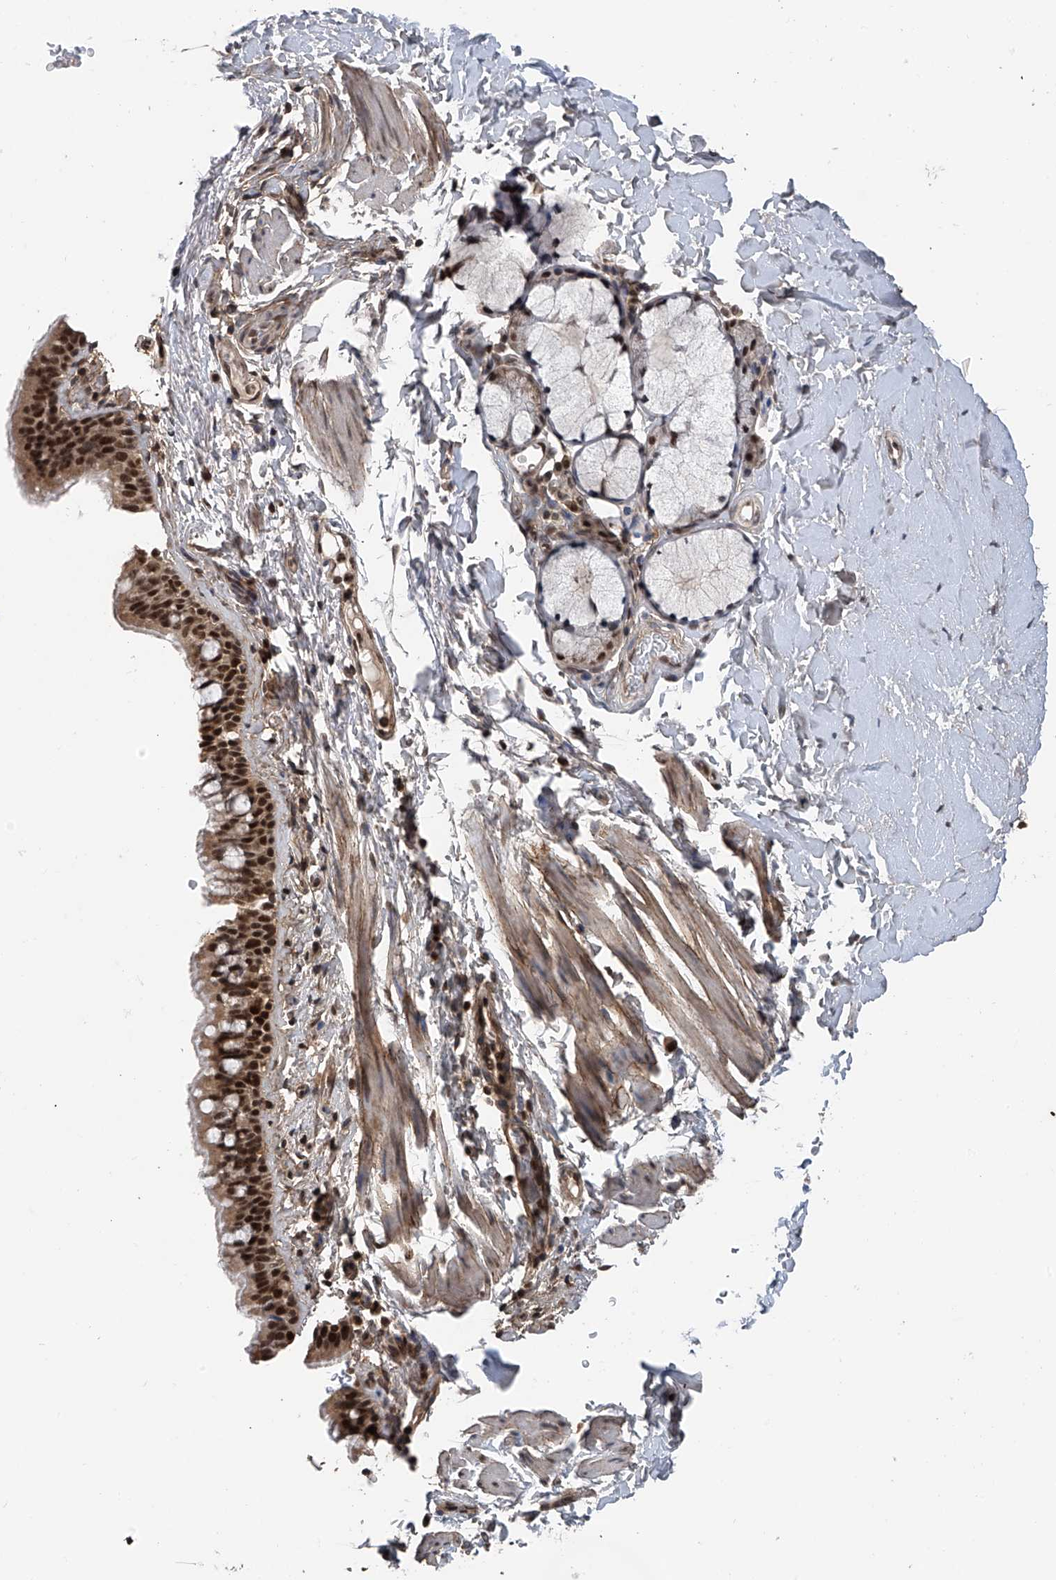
{"staining": {"intensity": "strong", "quantity": ">75%", "location": "cytoplasmic/membranous,nuclear"}, "tissue": "bronchus", "cell_type": "Respiratory epithelial cells", "image_type": "normal", "snomed": [{"axis": "morphology", "description": "Normal tissue, NOS"}, {"axis": "topography", "description": "Cartilage tissue"}, {"axis": "topography", "description": "Bronchus"}], "caption": "Immunohistochemical staining of unremarkable human bronchus demonstrates high levels of strong cytoplasmic/membranous,nuclear expression in about >75% of respiratory epithelial cells.", "gene": "DNAJC9", "patient": {"sex": "female", "age": 36}}